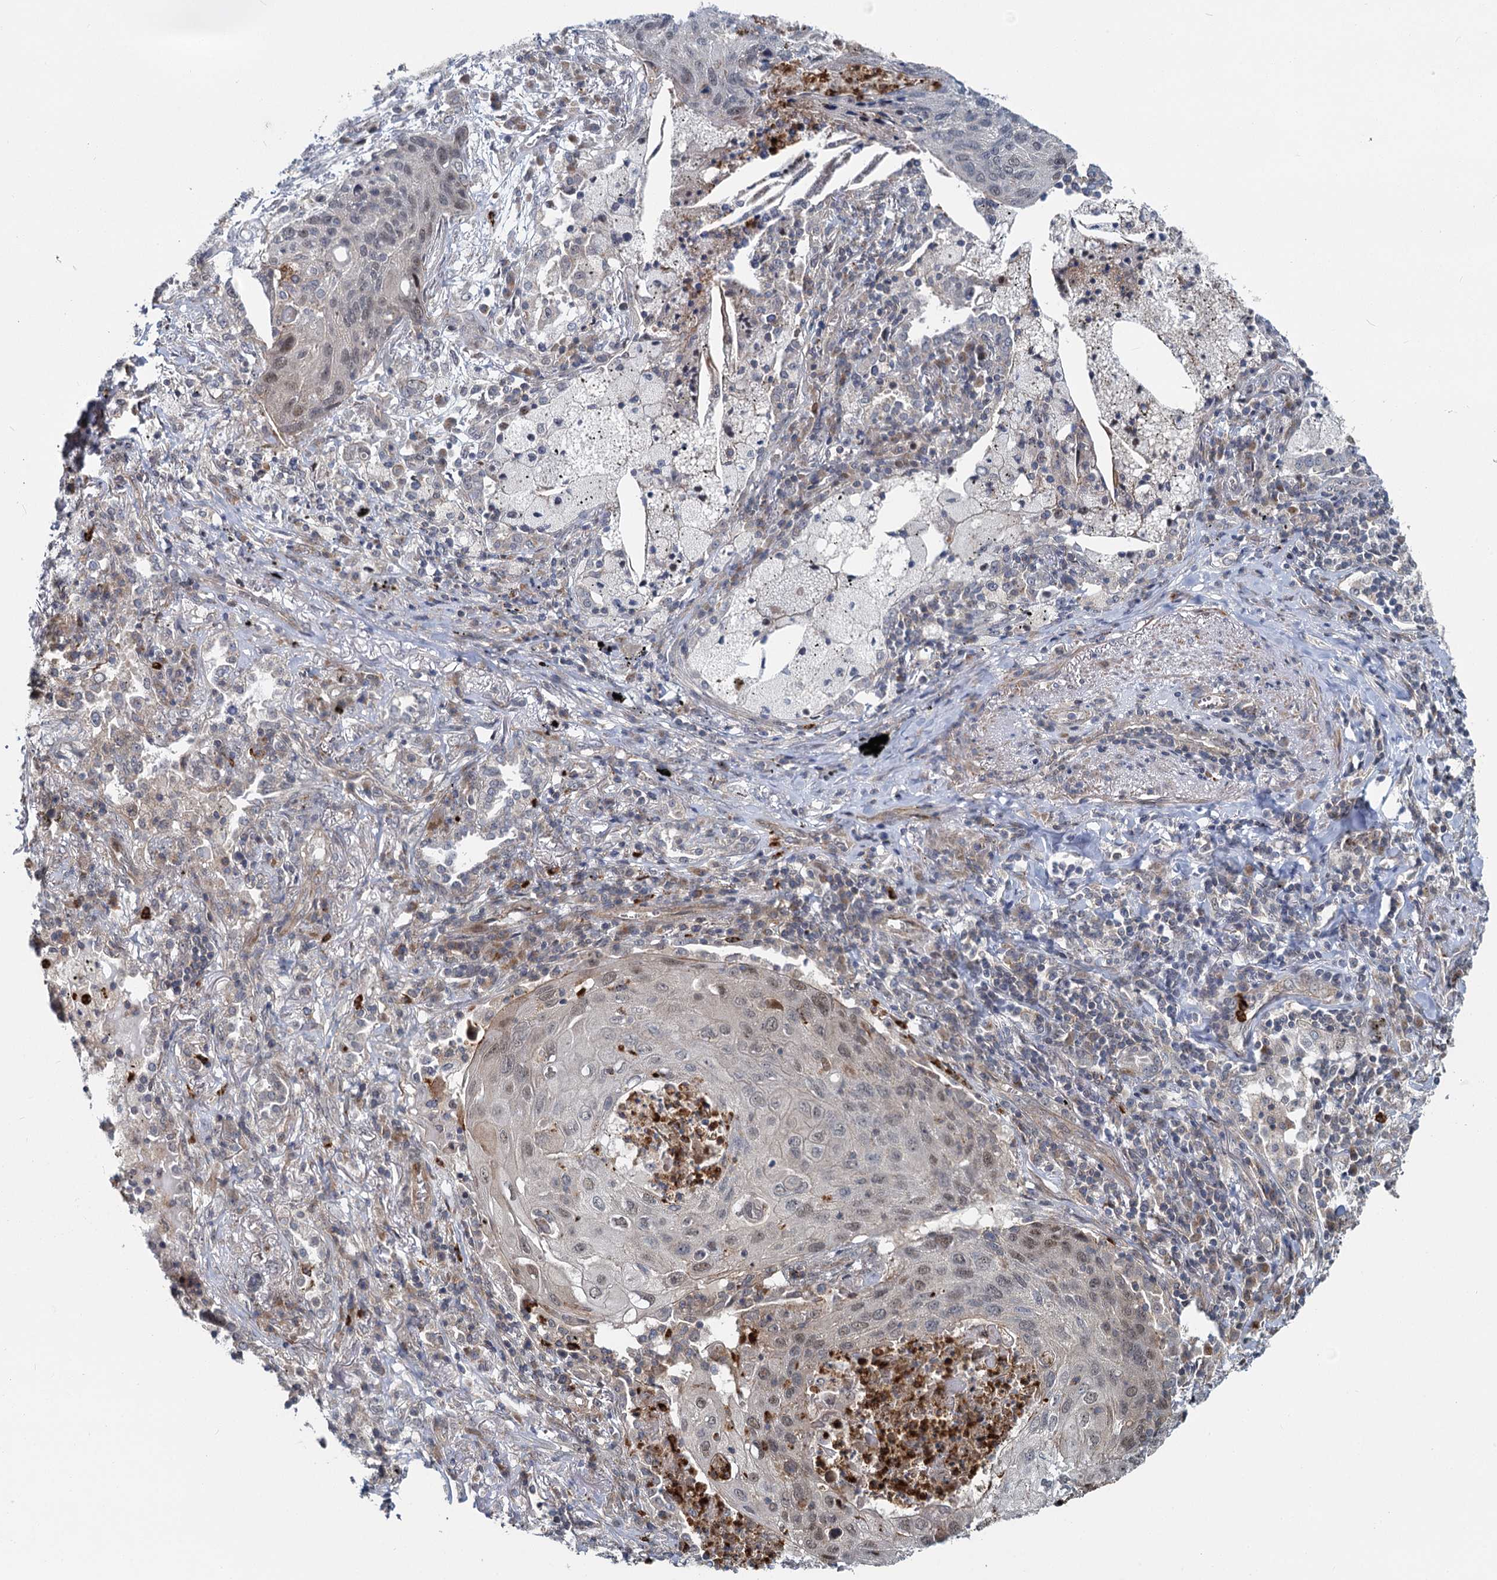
{"staining": {"intensity": "weak", "quantity": "<25%", "location": "nuclear"}, "tissue": "lung cancer", "cell_type": "Tumor cells", "image_type": "cancer", "snomed": [{"axis": "morphology", "description": "Squamous cell carcinoma, NOS"}, {"axis": "topography", "description": "Lung"}], "caption": "A high-resolution histopathology image shows IHC staining of lung cancer, which demonstrates no significant positivity in tumor cells. (DAB (3,3'-diaminobenzidine) IHC visualized using brightfield microscopy, high magnification).", "gene": "ADCY2", "patient": {"sex": "female", "age": 63}}